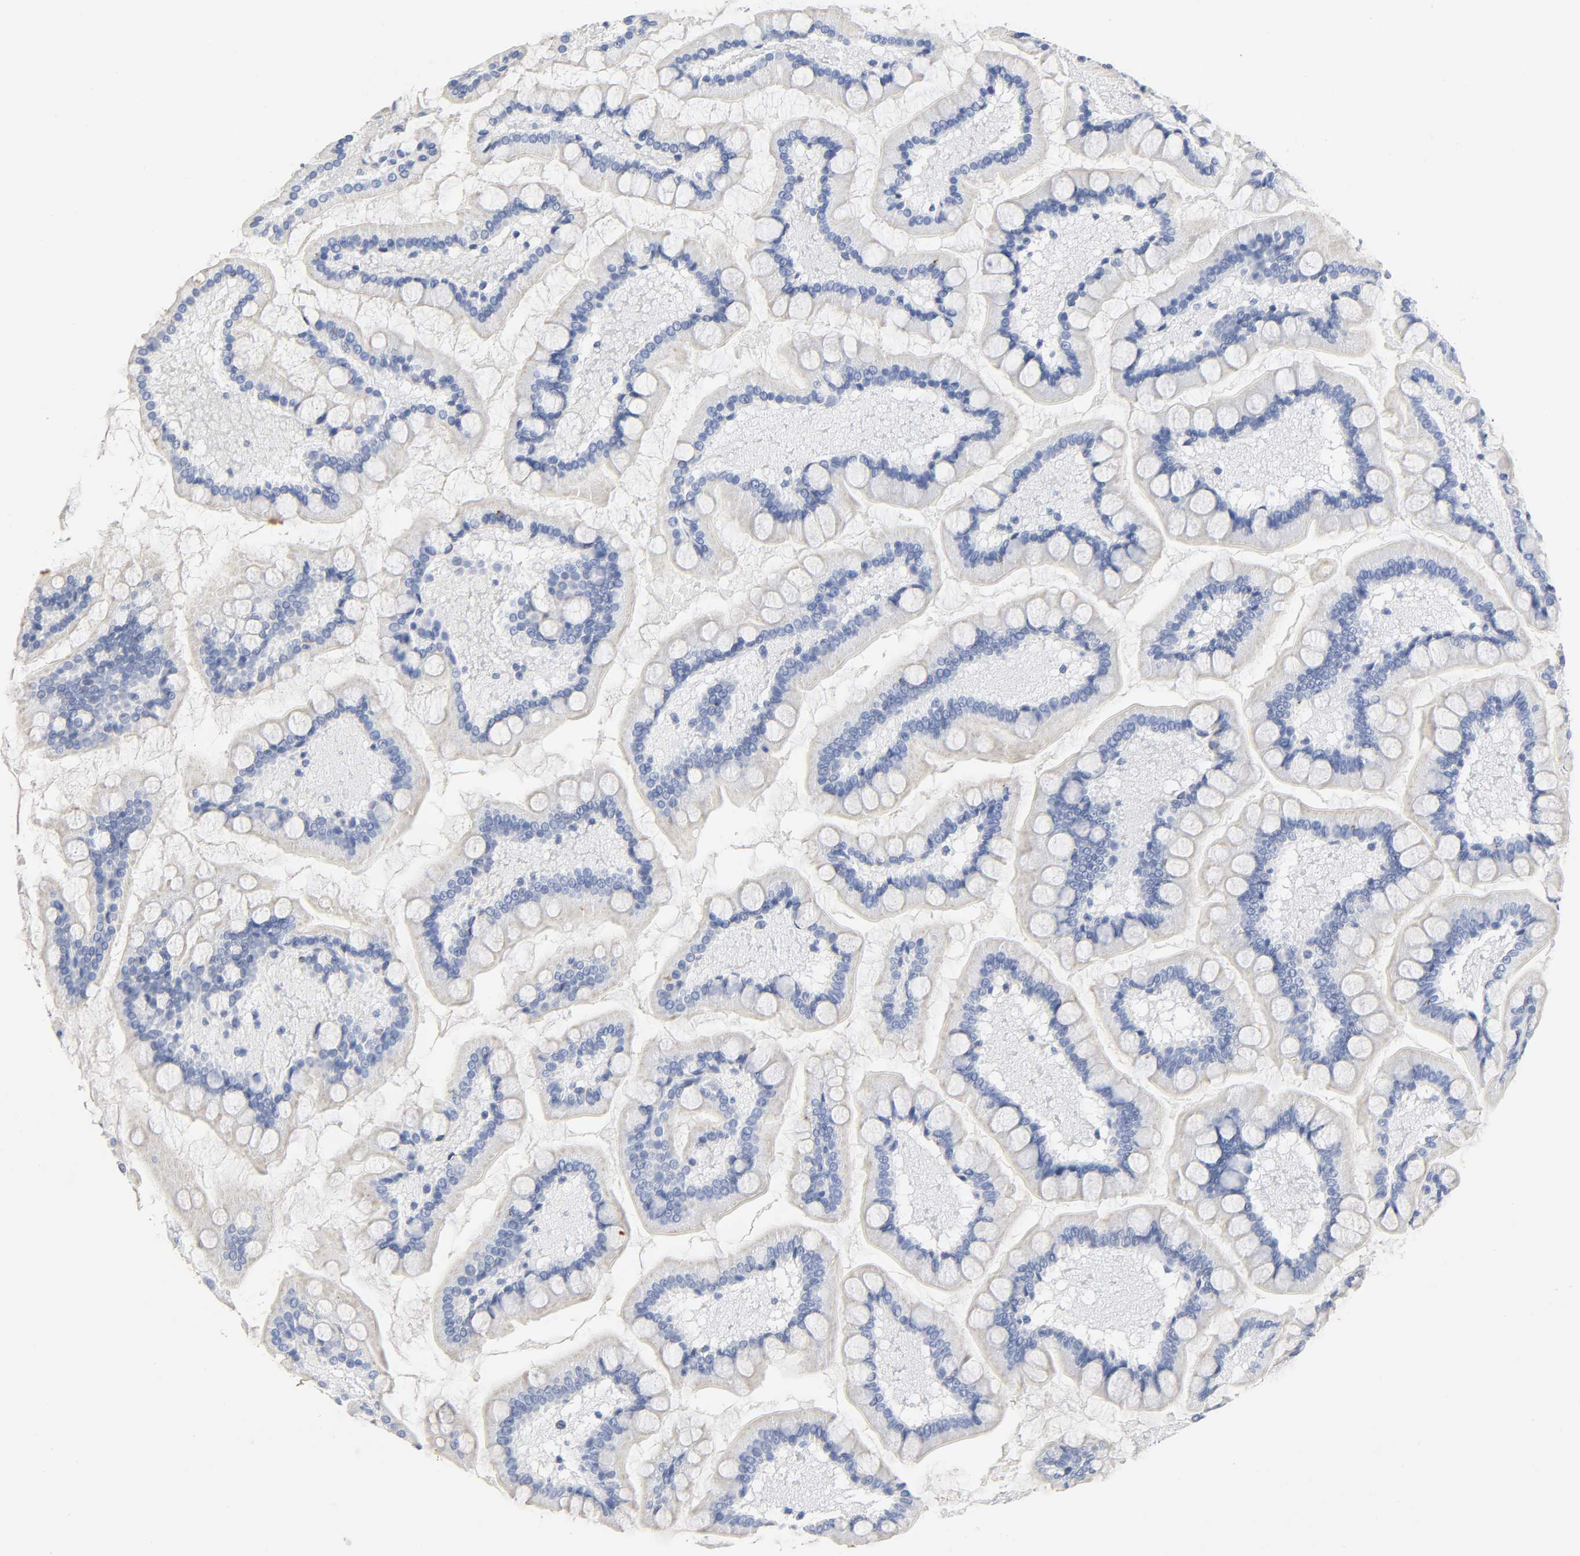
{"staining": {"intensity": "negative", "quantity": "none", "location": "none"}, "tissue": "small intestine", "cell_type": "Glandular cells", "image_type": "normal", "snomed": [{"axis": "morphology", "description": "Normal tissue, NOS"}, {"axis": "topography", "description": "Small intestine"}], "caption": "Immunohistochemistry photomicrograph of benign small intestine stained for a protein (brown), which demonstrates no staining in glandular cells. (DAB (3,3'-diaminobenzidine) immunohistochemistry, high magnification).", "gene": "PLP1", "patient": {"sex": "male", "age": 41}}